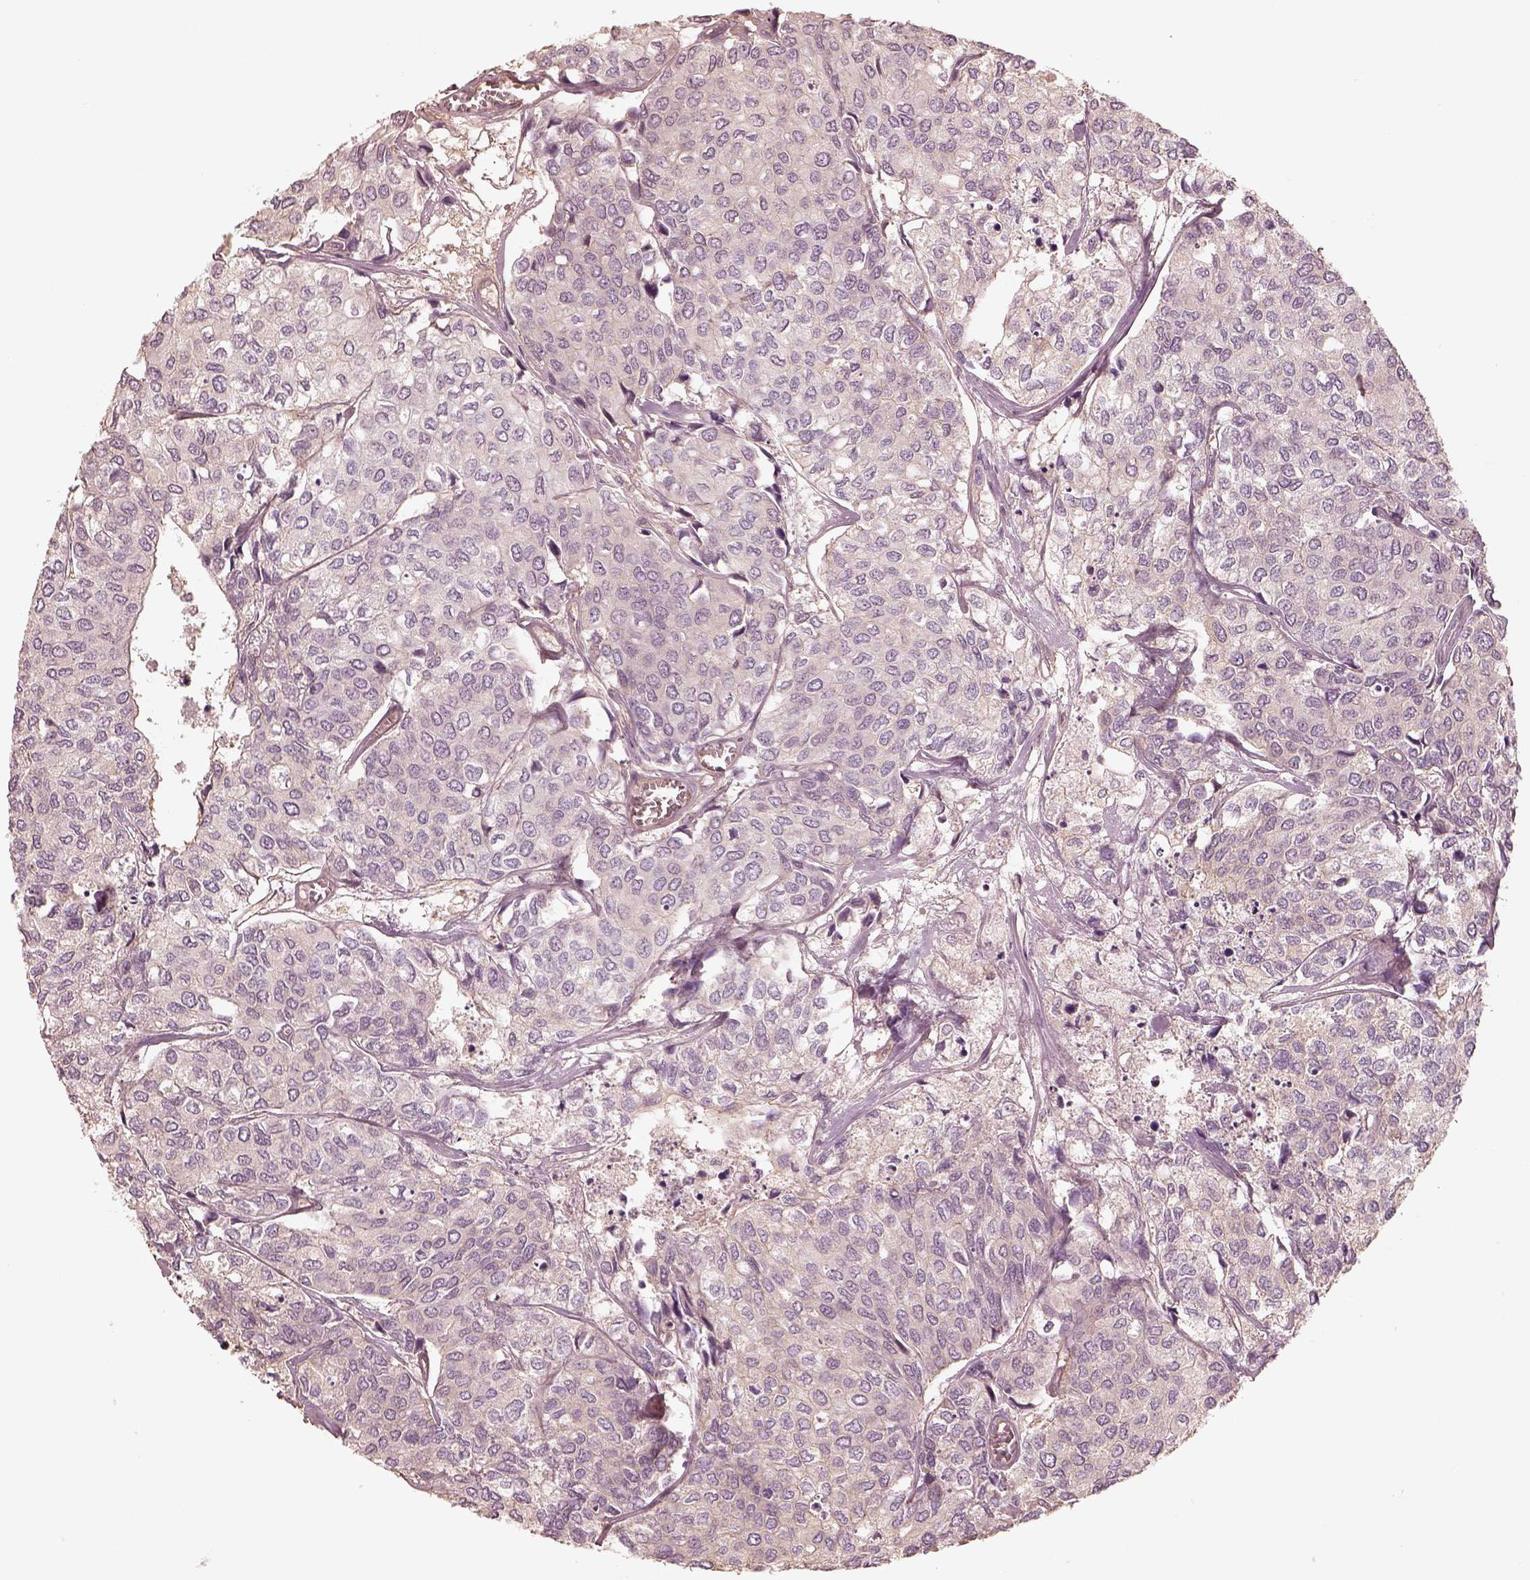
{"staining": {"intensity": "negative", "quantity": "none", "location": "none"}, "tissue": "urothelial cancer", "cell_type": "Tumor cells", "image_type": "cancer", "snomed": [{"axis": "morphology", "description": "Urothelial carcinoma, High grade"}, {"axis": "topography", "description": "Urinary bladder"}], "caption": "Immunohistochemistry (IHC) histopathology image of neoplastic tissue: human urothelial cancer stained with DAB (3,3'-diaminobenzidine) demonstrates no significant protein positivity in tumor cells. The staining was performed using DAB to visualize the protein expression in brown, while the nuclei were stained in blue with hematoxylin (Magnification: 20x).", "gene": "KIF5C", "patient": {"sex": "male", "age": 73}}